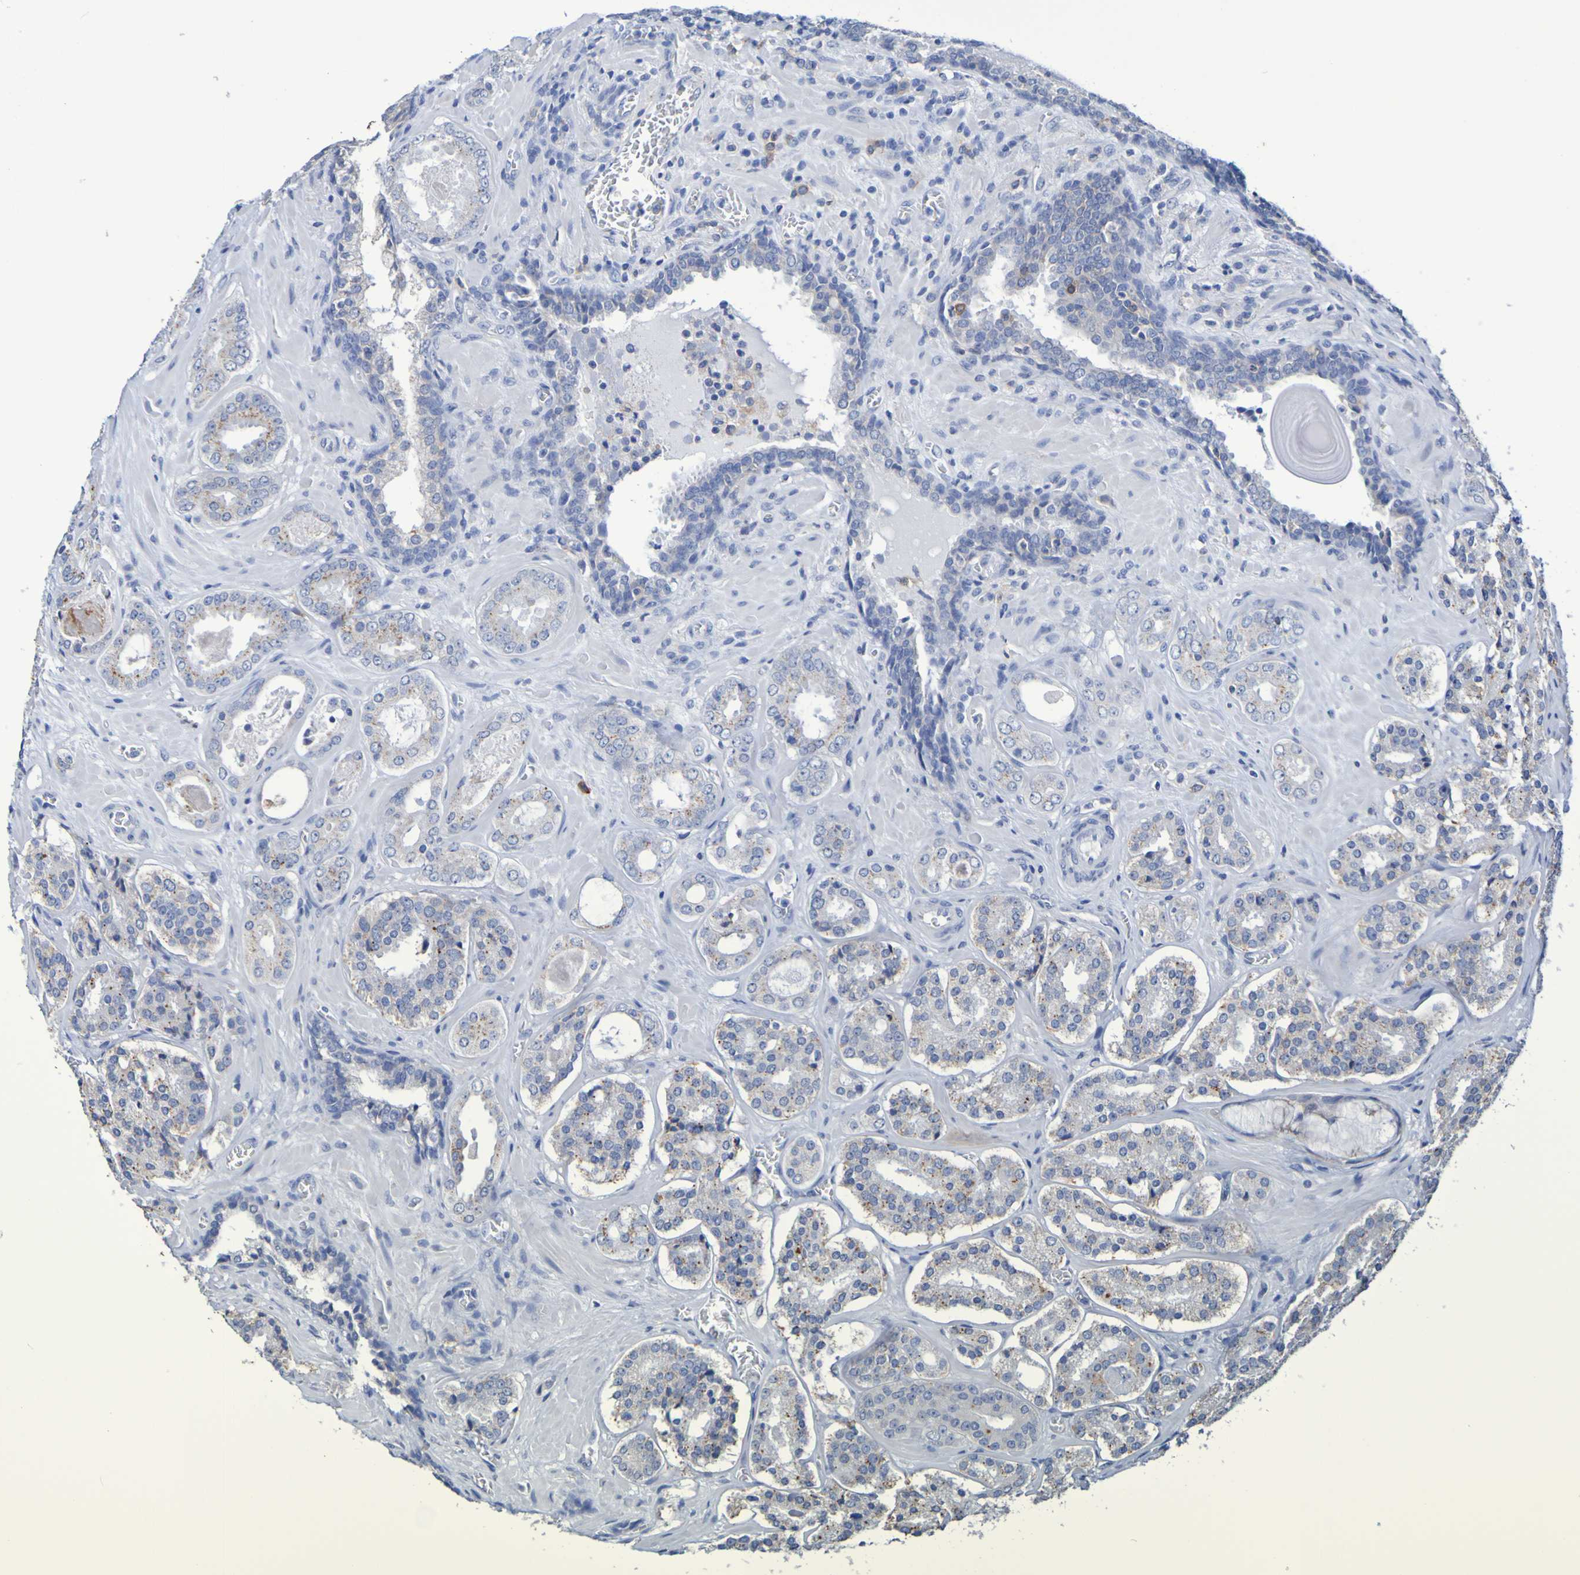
{"staining": {"intensity": "moderate", "quantity": "25%-75%", "location": "cytoplasmic/membranous"}, "tissue": "prostate cancer", "cell_type": "Tumor cells", "image_type": "cancer", "snomed": [{"axis": "morphology", "description": "Adenocarcinoma, High grade"}, {"axis": "topography", "description": "Prostate"}], "caption": "Protein expression by IHC demonstrates moderate cytoplasmic/membranous expression in approximately 25%-75% of tumor cells in prostate cancer (adenocarcinoma (high-grade)). (IHC, brightfield microscopy, high magnification).", "gene": "SLC3A2", "patient": {"sex": "male", "age": 60}}